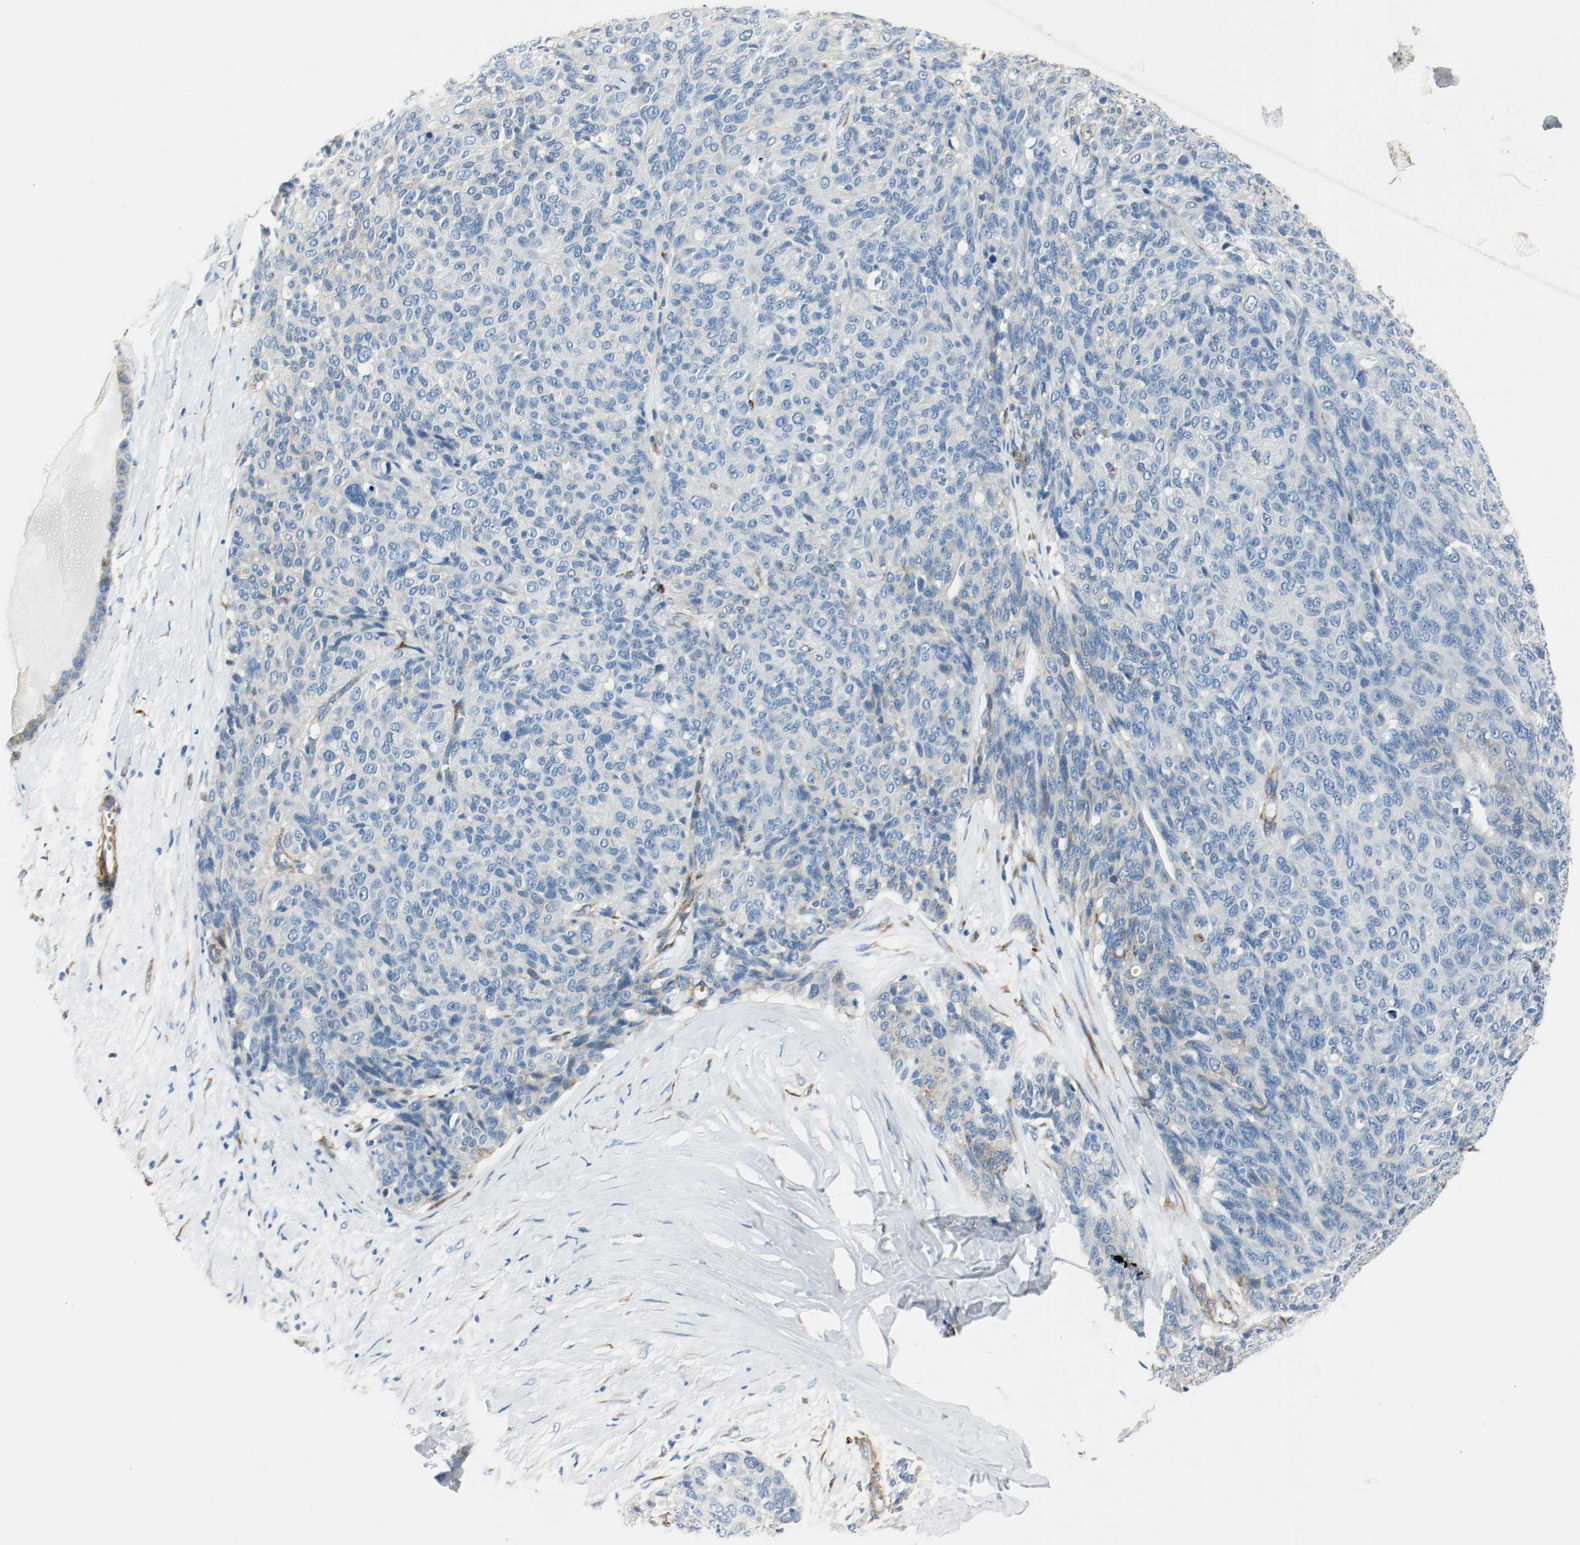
{"staining": {"intensity": "negative", "quantity": "none", "location": "none"}, "tissue": "ovarian cancer", "cell_type": "Tumor cells", "image_type": "cancer", "snomed": [{"axis": "morphology", "description": "Carcinoma, endometroid"}, {"axis": "topography", "description": "Ovary"}], "caption": "Tumor cells show no significant expression in endometroid carcinoma (ovarian).", "gene": "LAMB1", "patient": {"sex": "female", "age": 60}}